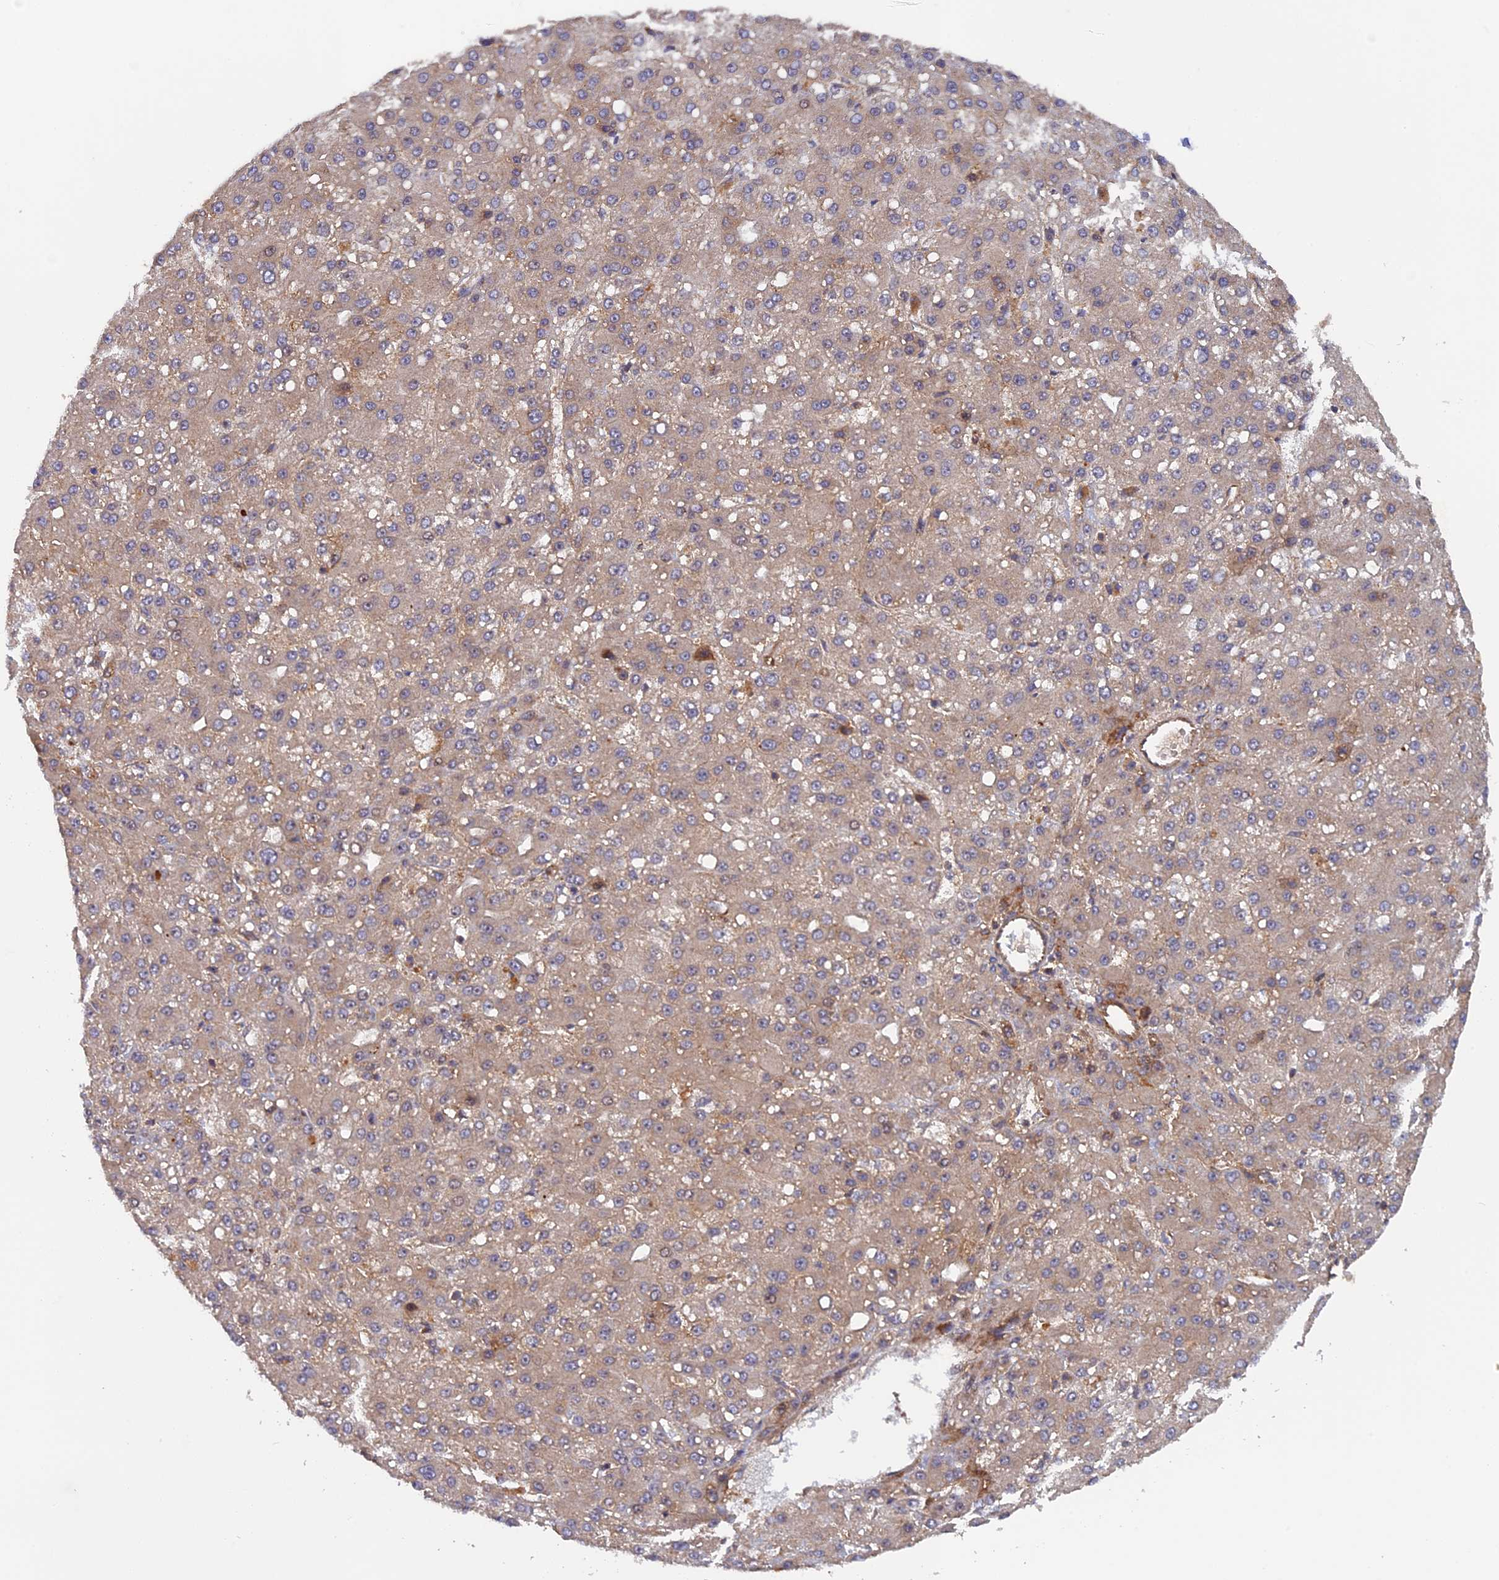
{"staining": {"intensity": "weak", "quantity": ">75%", "location": "cytoplasmic/membranous"}, "tissue": "liver cancer", "cell_type": "Tumor cells", "image_type": "cancer", "snomed": [{"axis": "morphology", "description": "Carcinoma, Hepatocellular, NOS"}, {"axis": "topography", "description": "Liver"}], "caption": "Approximately >75% of tumor cells in hepatocellular carcinoma (liver) display weak cytoplasmic/membranous protein positivity as visualized by brown immunohistochemical staining.", "gene": "FERMT1", "patient": {"sex": "male", "age": 67}}